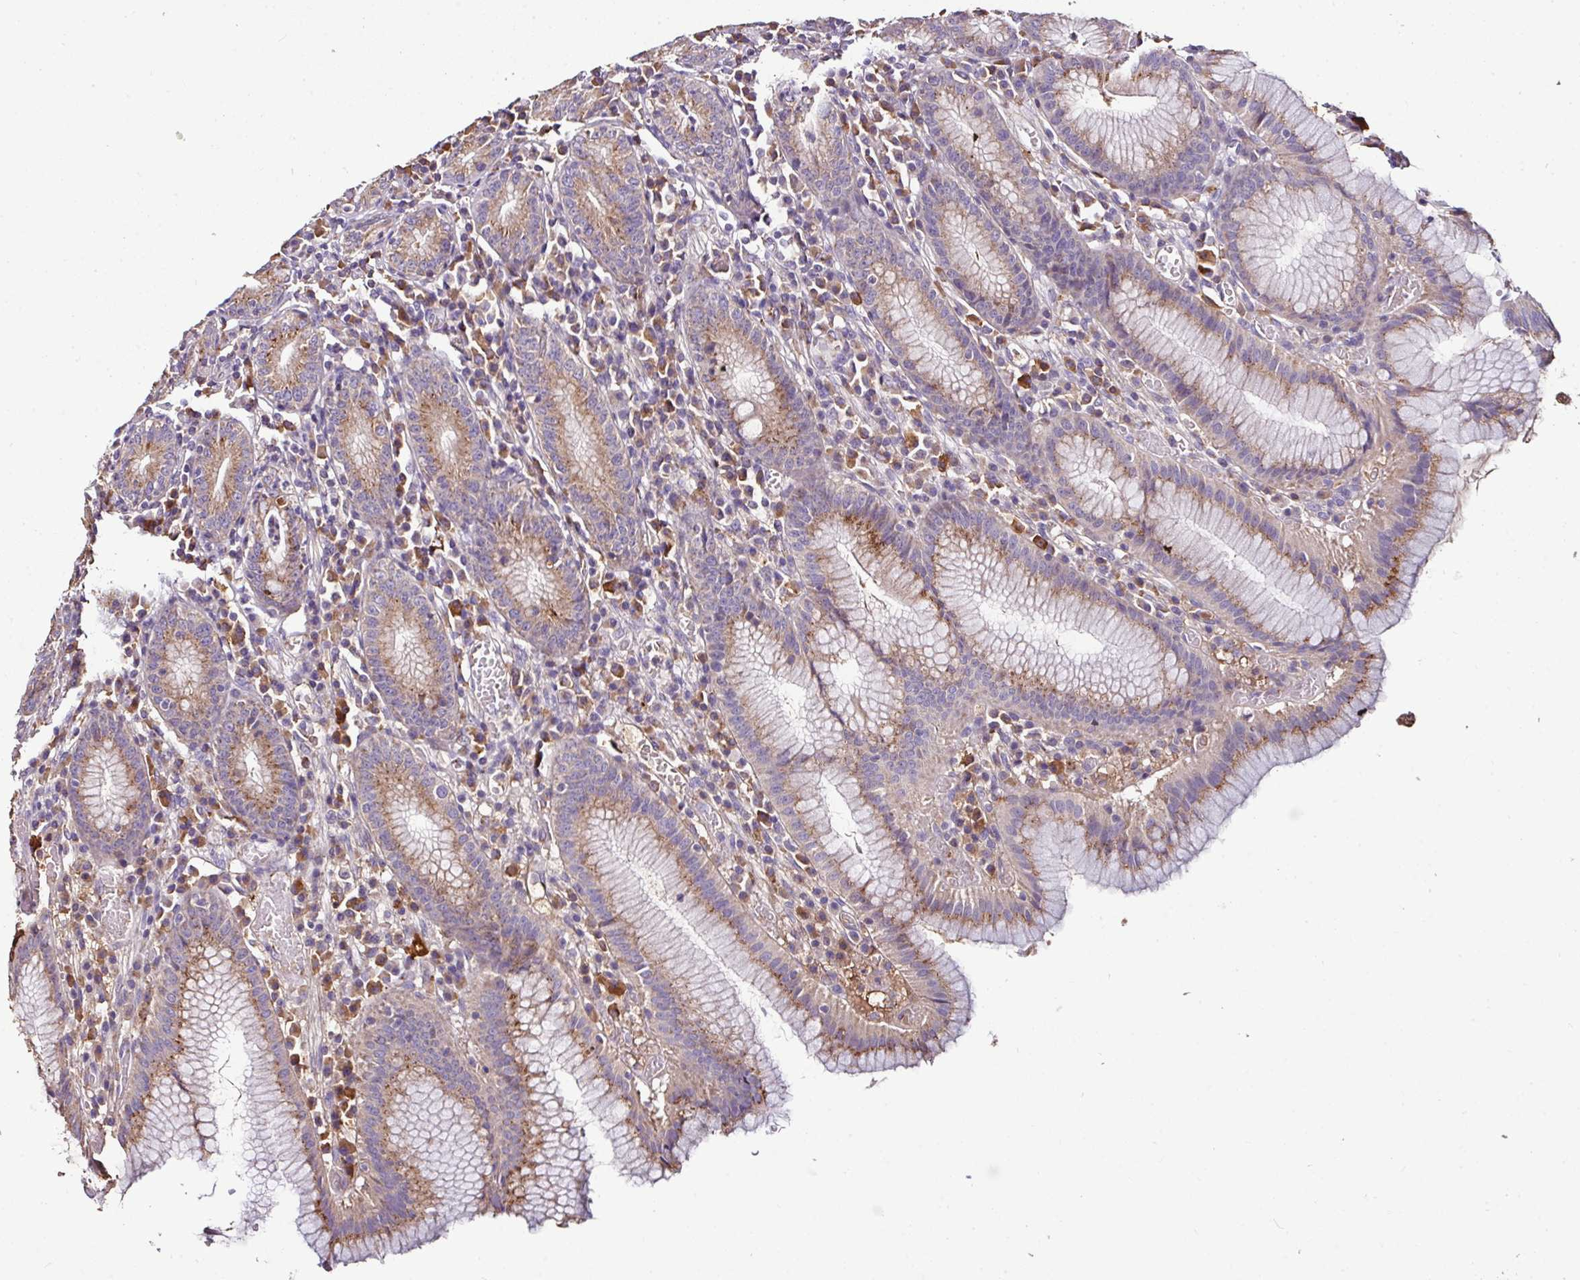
{"staining": {"intensity": "moderate", "quantity": ">75%", "location": "cytoplasmic/membranous"}, "tissue": "stomach", "cell_type": "Glandular cells", "image_type": "normal", "snomed": [{"axis": "morphology", "description": "Normal tissue, NOS"}, {"axis": "topography", "description": "Stomach"}], "caption": "Immunohistochemical staining of normal human stomach exhibits medium levels of moderate cytoplasmic/membranous positivity in about >75% of glandular cells.", "gene": "CPD", "patient": {"sex": "male", "age": 55}}